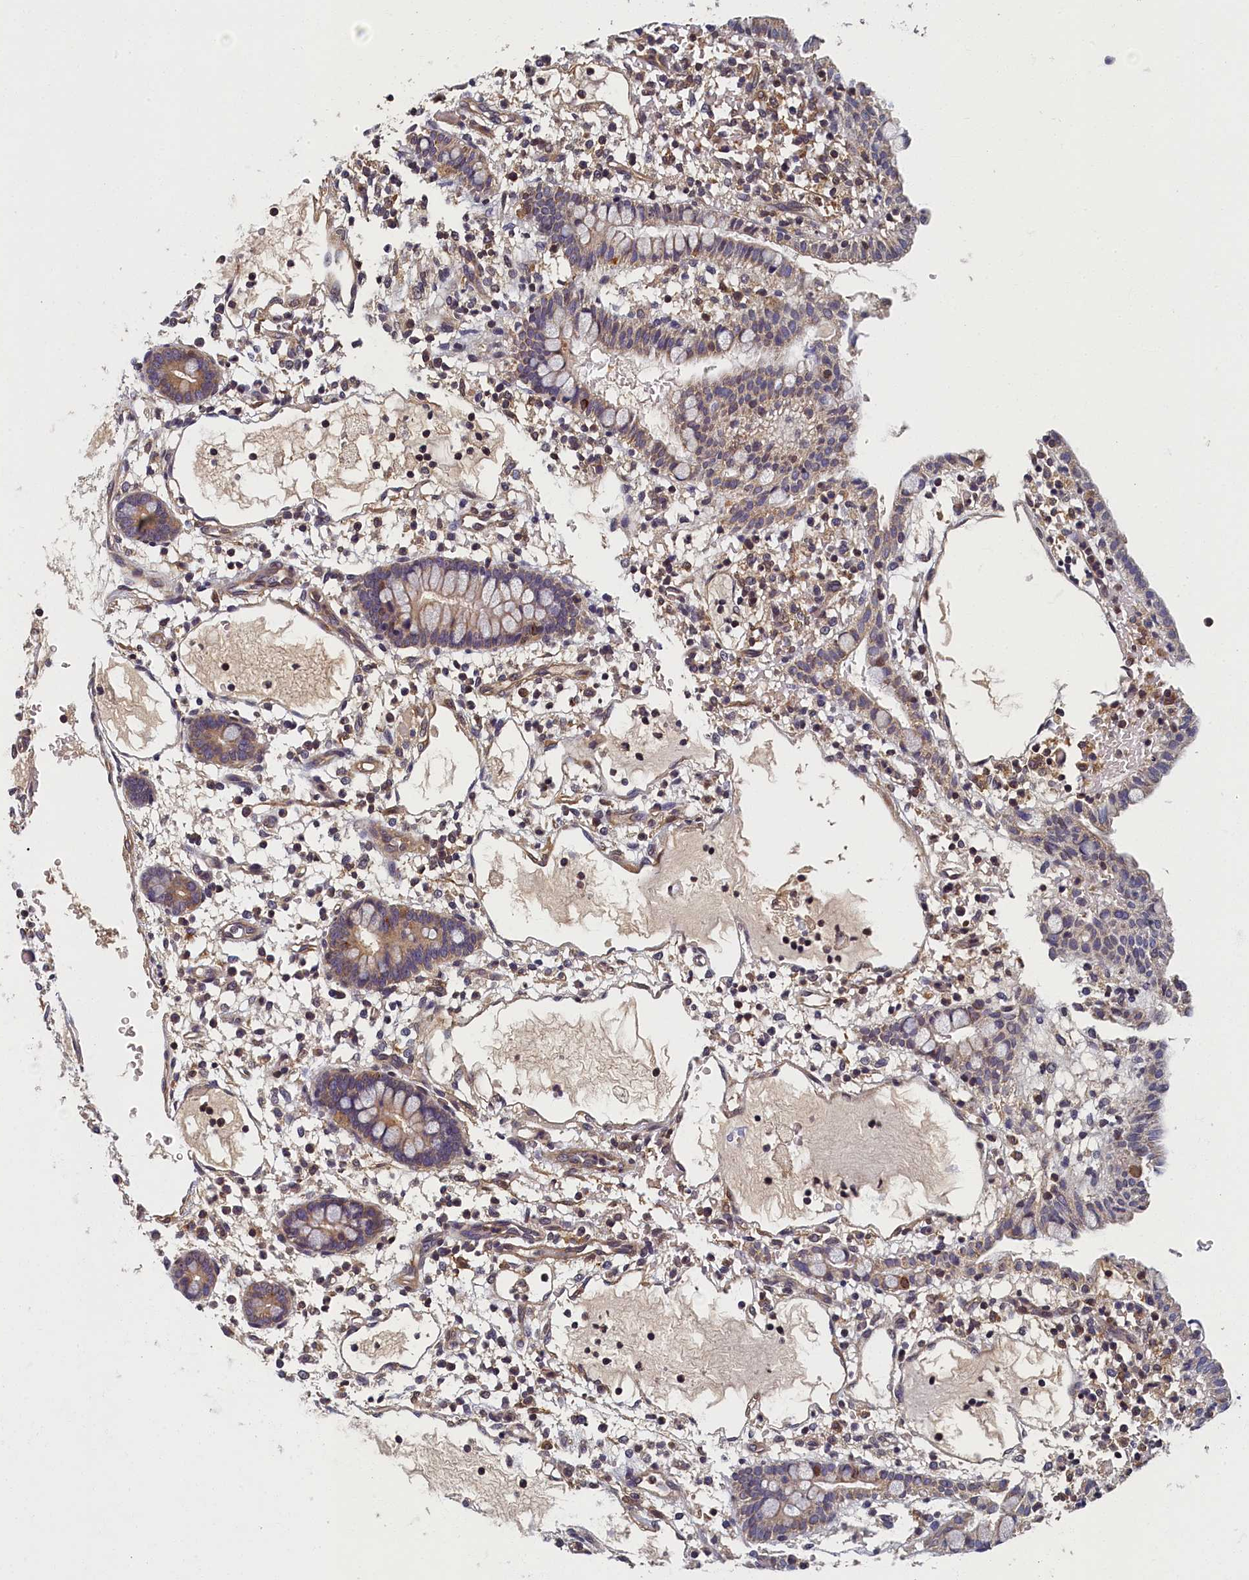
{"staining": {"intensity": "weak", "quantity": "<25%", "location": "cytoplasmic/membranous"}, "tissue": "small intestine", "cell_type": "Glandular cells", "image_type": "normal", "snomed": [{"axis": "morphology", "description": "Normal tissue, NOS"}, {"axis": "morphology", "description": "Developmental malformation"}, {"axis": "topography", "description": "Small intestine"}], "caption": "Unremarkable small intestine was stained to show a protein in brown. There is no significant expression in glandular cells. (Brightfield microscopy of DAB immunohistochemistry at high magnification).", "gene": "TBCB", "patient": {"sex": "male"}}